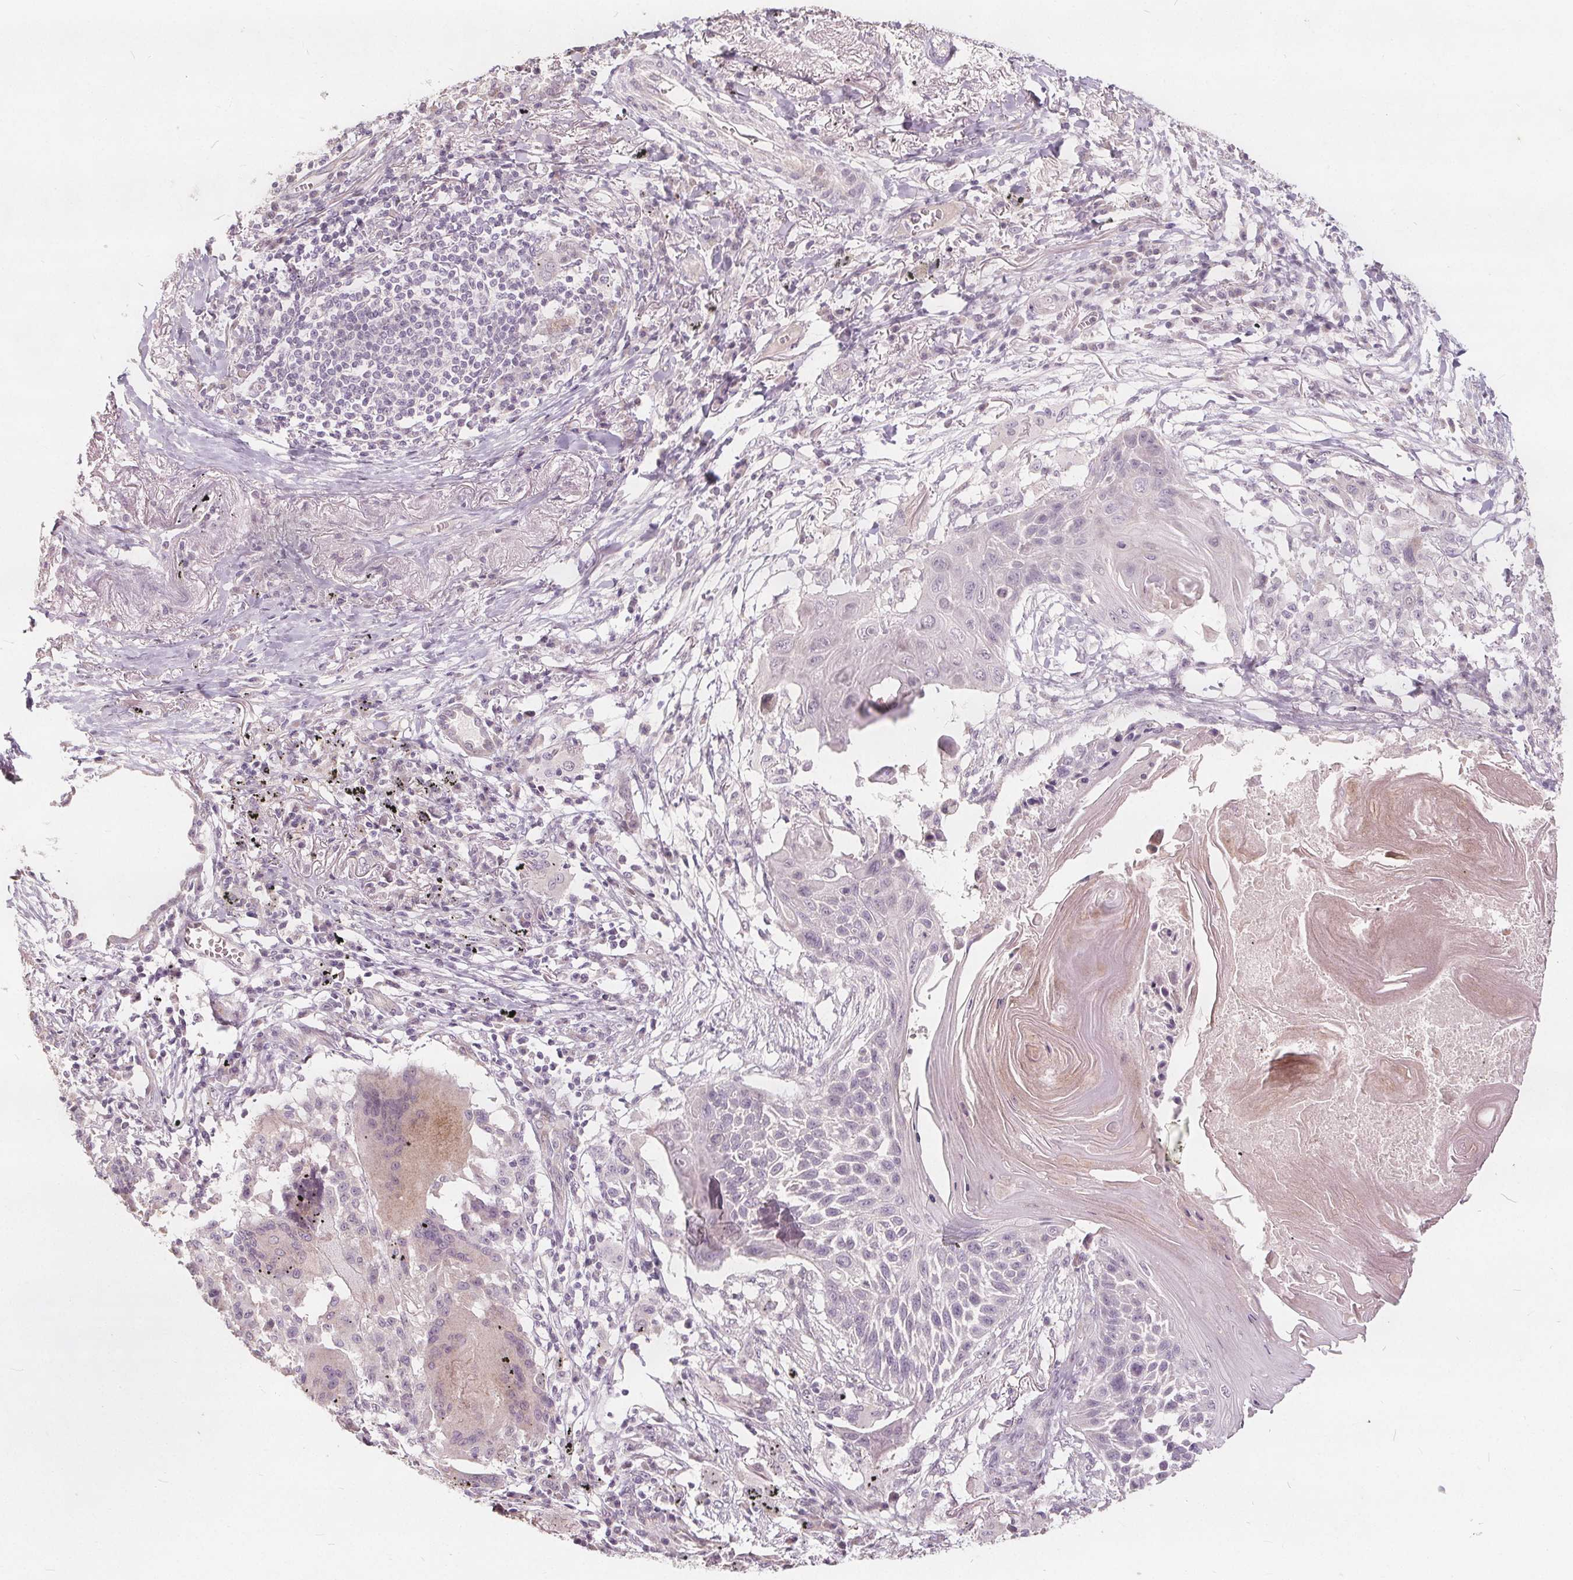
{"staining": {"intensity": "negative", "quantity": "none", "location": "none"}, "tissue": "lung cancer", "cell_type": "Tumor cells", "image_type": "cancer", "snomed": [{"axis": "morphology", "description": "Squamous cell carcinoma, NOS"}, {"axis": "topography", "description": "Lung"}], "caption": "High power microscopy micrograph of an immunohistochemistry micrograph of squamous cell carcinoma (lung), revealing no significant staining in tumor cells. The staining is performed using DAB brown chromogen with nuclei counter-stained in using hematoxylin.", "gene": "PTPRT", "patient": {"sex": "male", "age": 78}}